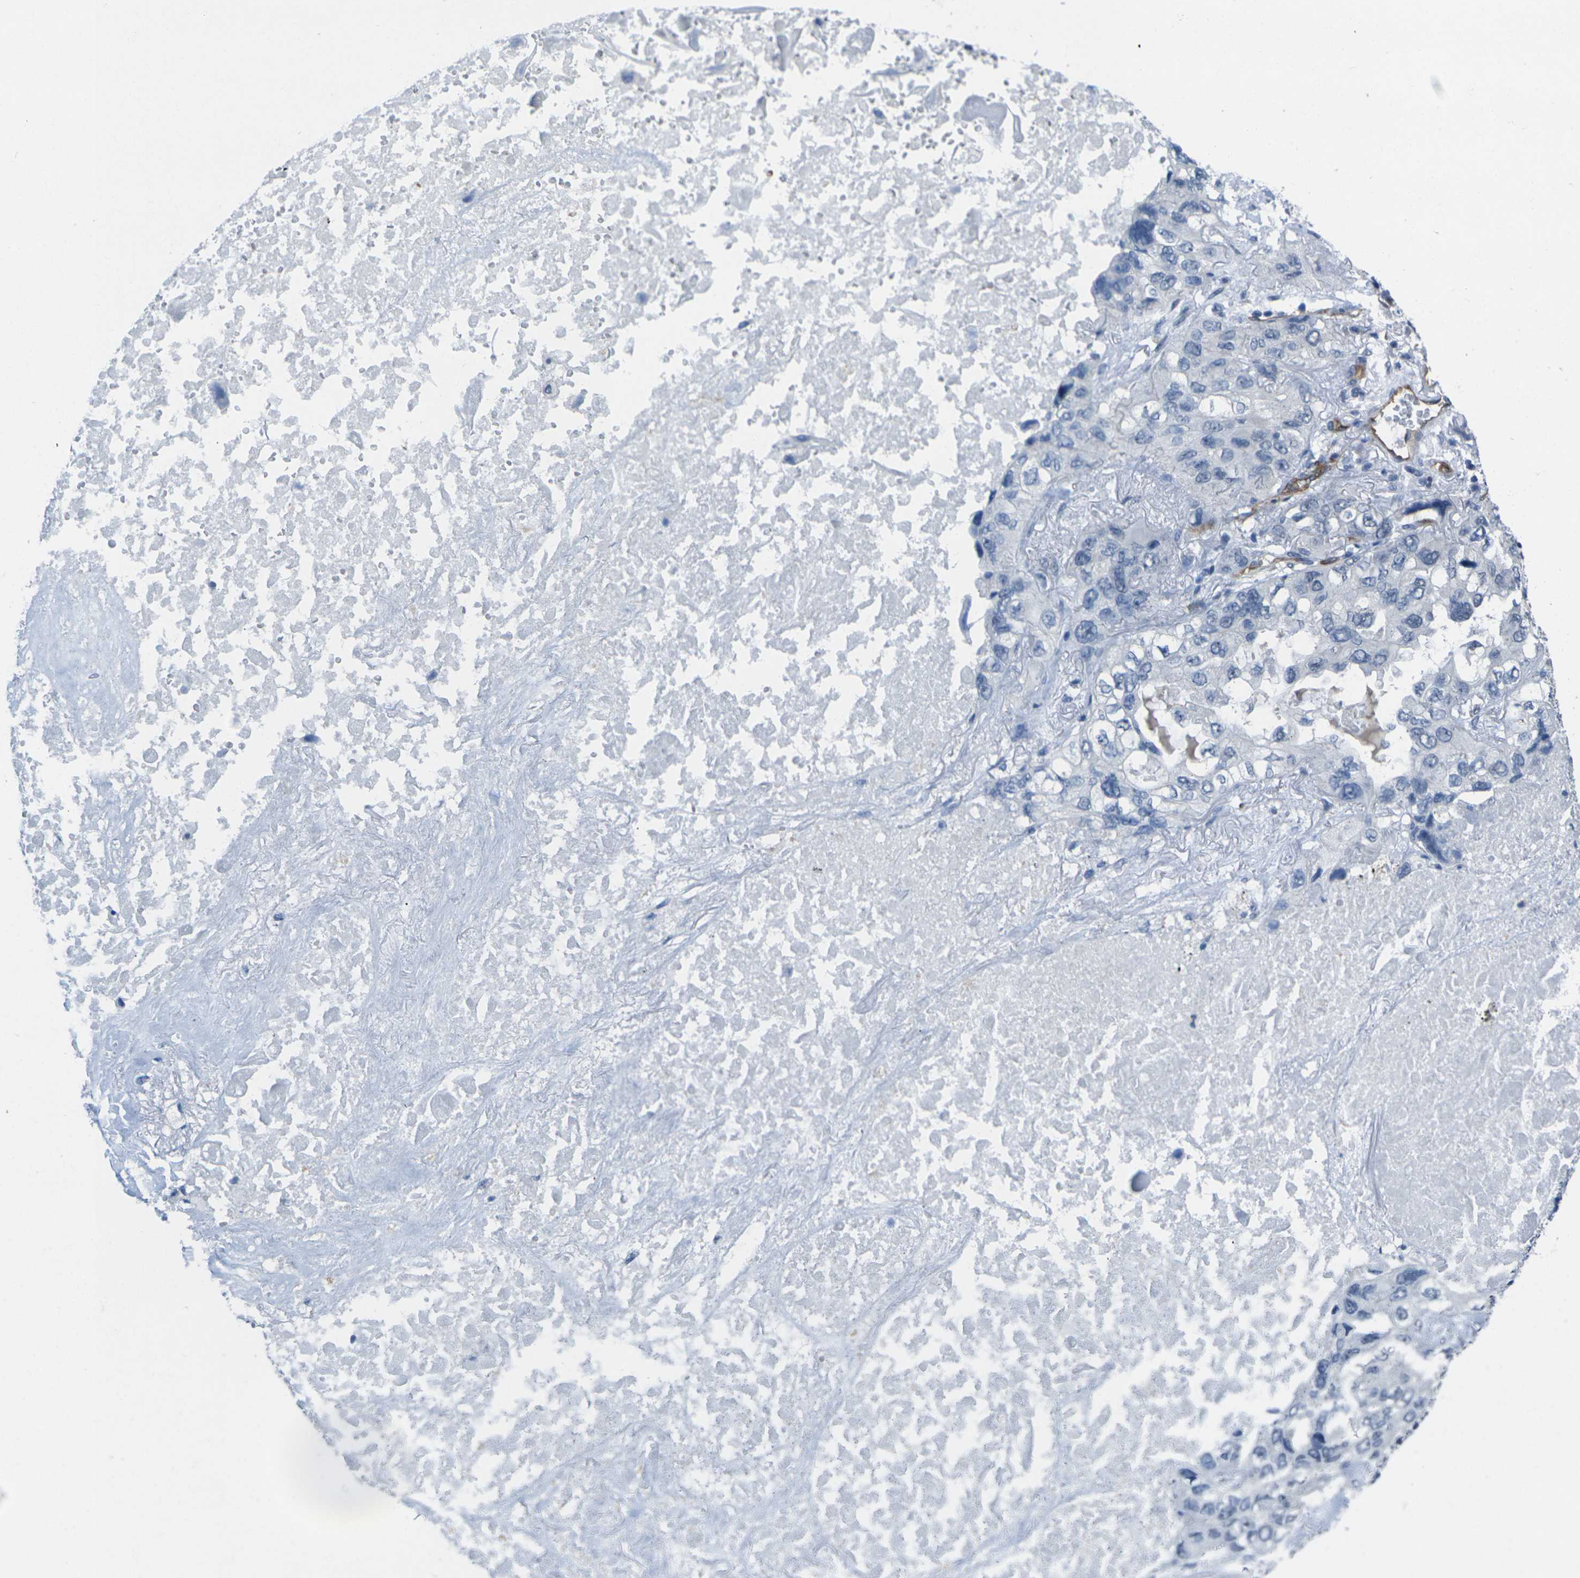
{"staining": {"intensity": "negative", "quantity": "none", "location": "none"}, "tissue": "lung cancer", "cell_type": "Tumor cells", "image_type": "cancer", "snomed": [{"axis": "morphology", "description": "Squamous cell carcinoma, NOS"}, {"axis": "topography", "description": "Lung"}], "caption": "Protein analysis of lung squamous cell carcinoma reveals no significant positivity in tumor cells. Nuclei are stained in blue.", "gene": "HSPA12B", "patient": {"sex": "female", "age": 73}}